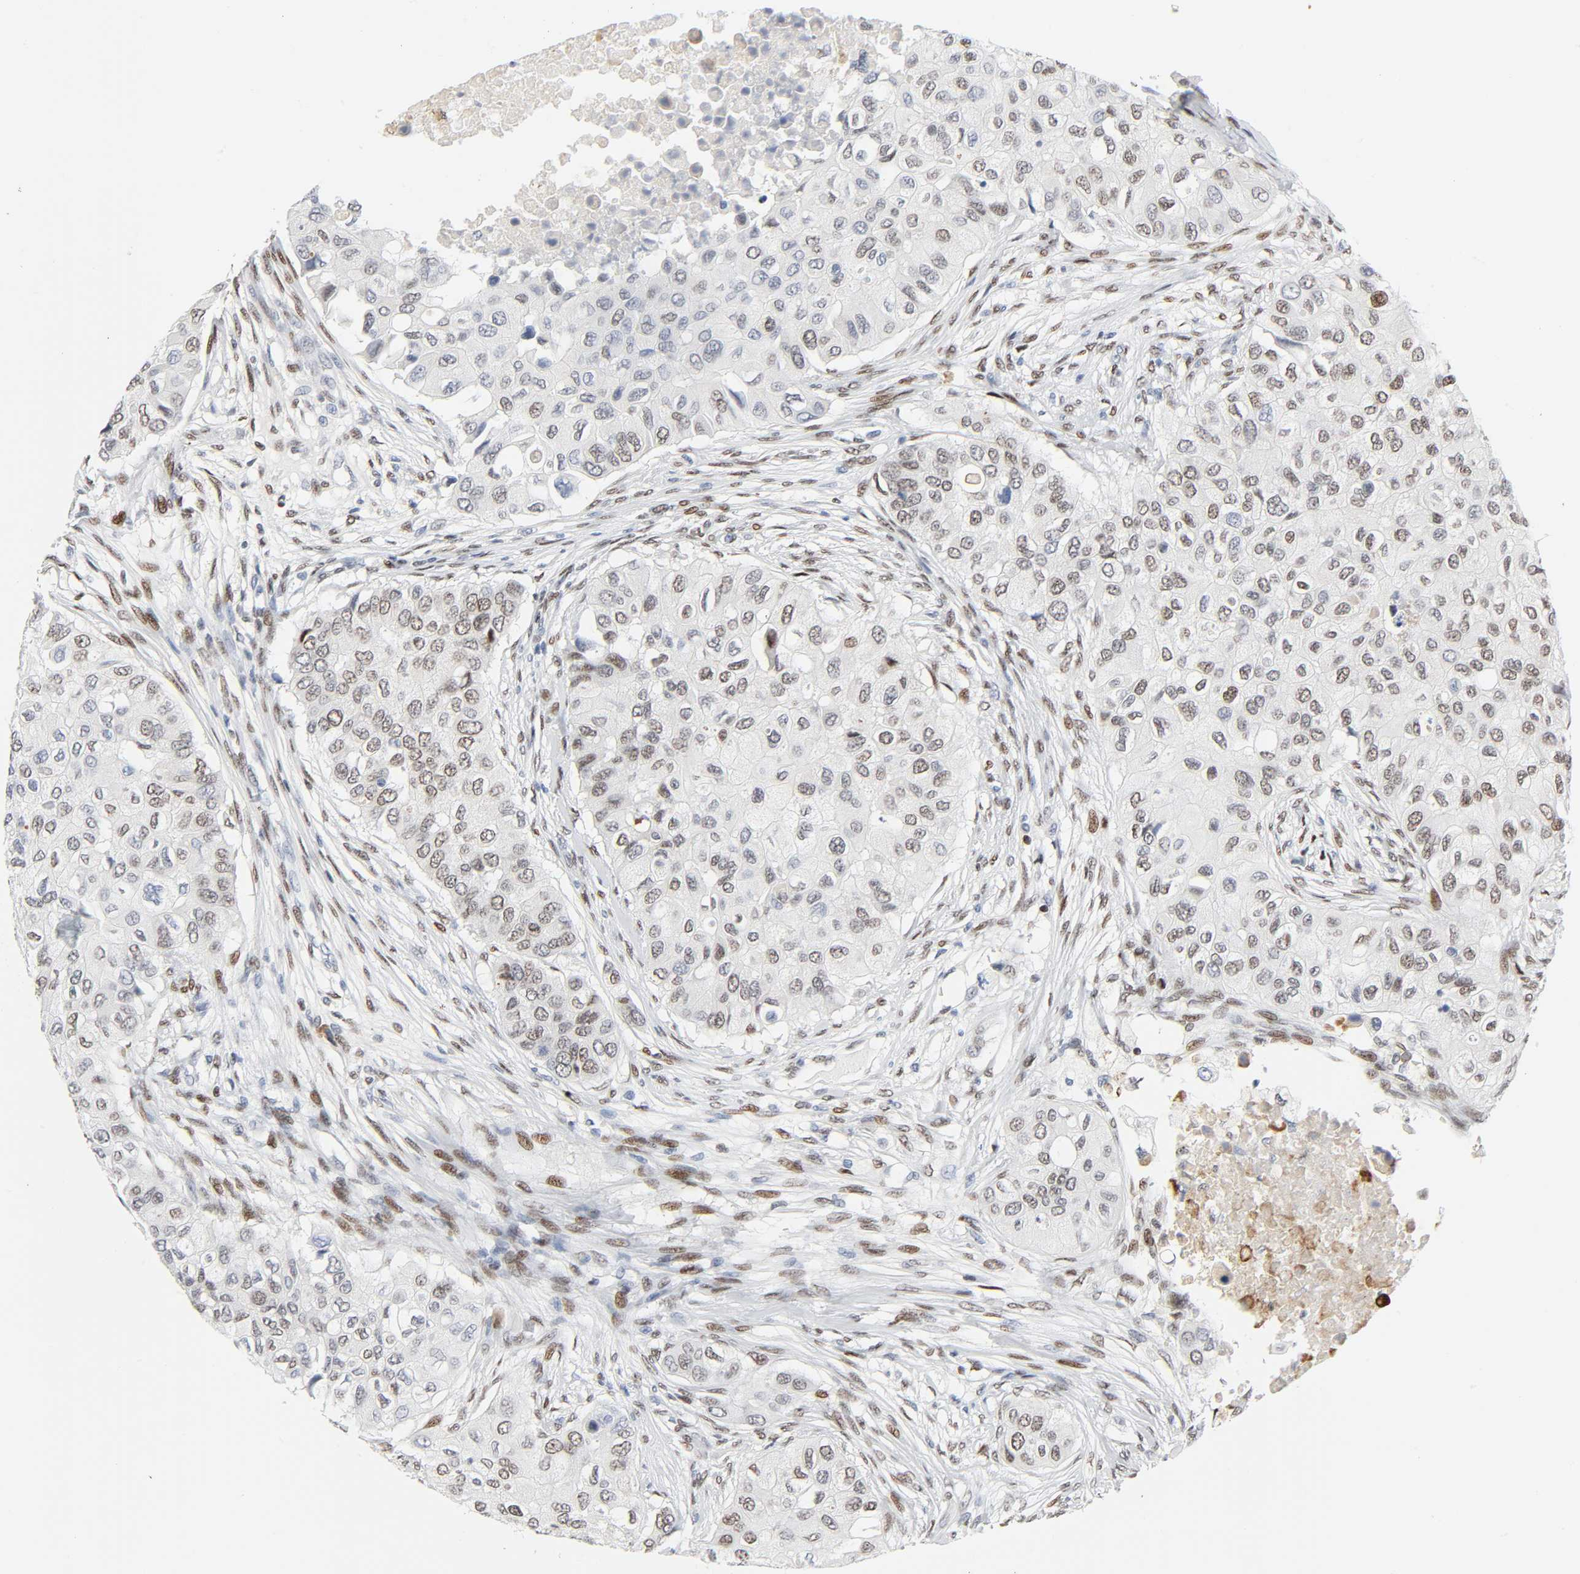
{"staining": {"intensity": "weak", "quantity": "25%-75%", "location": "nuclear"}, "tissue": "breast cancer", "cell_type": "Tumor cells", "image_type": "cancer", "snomed": [{"axis": "morphology", "description": "Duct carcinoma"}, {"axis": "topography", "description": "Breast"}], "caption": "IHC micrograph of human invasive ductal carcinoma (breast) stained for a protein (brown), which demonstrates low levels of weak nuclear expression in about 25%-75% of tumor cells.", "gene": "CREBBP", "patient": {"sex": "female", "age": 37}}